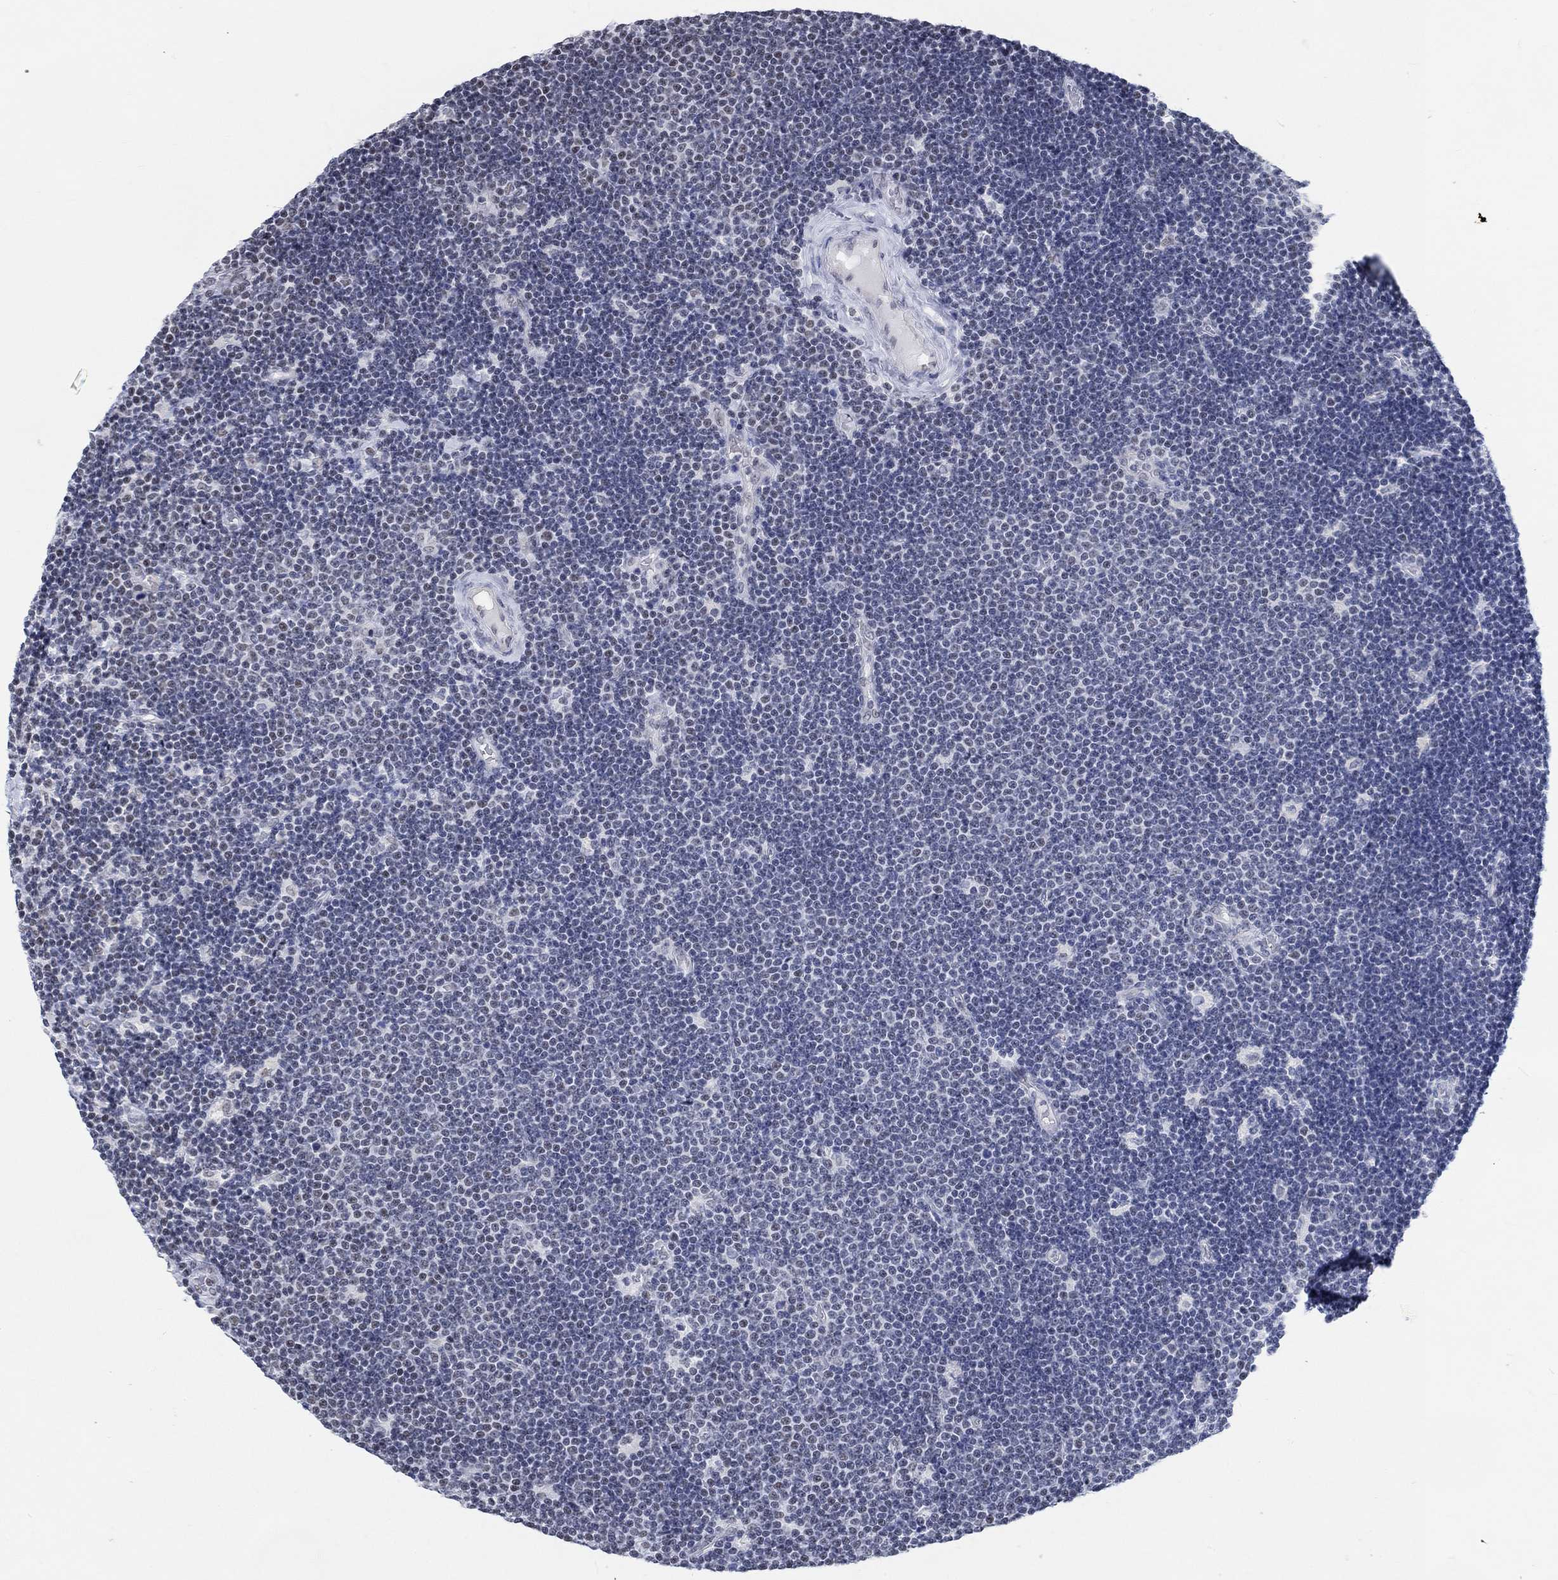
{"staining": {"intensity": "negative", "quantity": "none", "location": "none"}, "tissue": "lymphoma", "cell_type": "Tumor cells", "image_type": "cancer", "snomed": [{"axis": "morphology", "description": "Malignant lymphoma, non-Hodgkin's type, Low grade"}, {"axis": "topography", "description": "Brain"}], "caption": "A histopathology image of human low-grade malignant lymphoma, non-Hodgkin's type is negative for staining in tumor cells. (DAB immunohistochemistry (IHC), high magnification).", "gene": "KCNH8", "patient": {"sex": "female", "age": 66}}